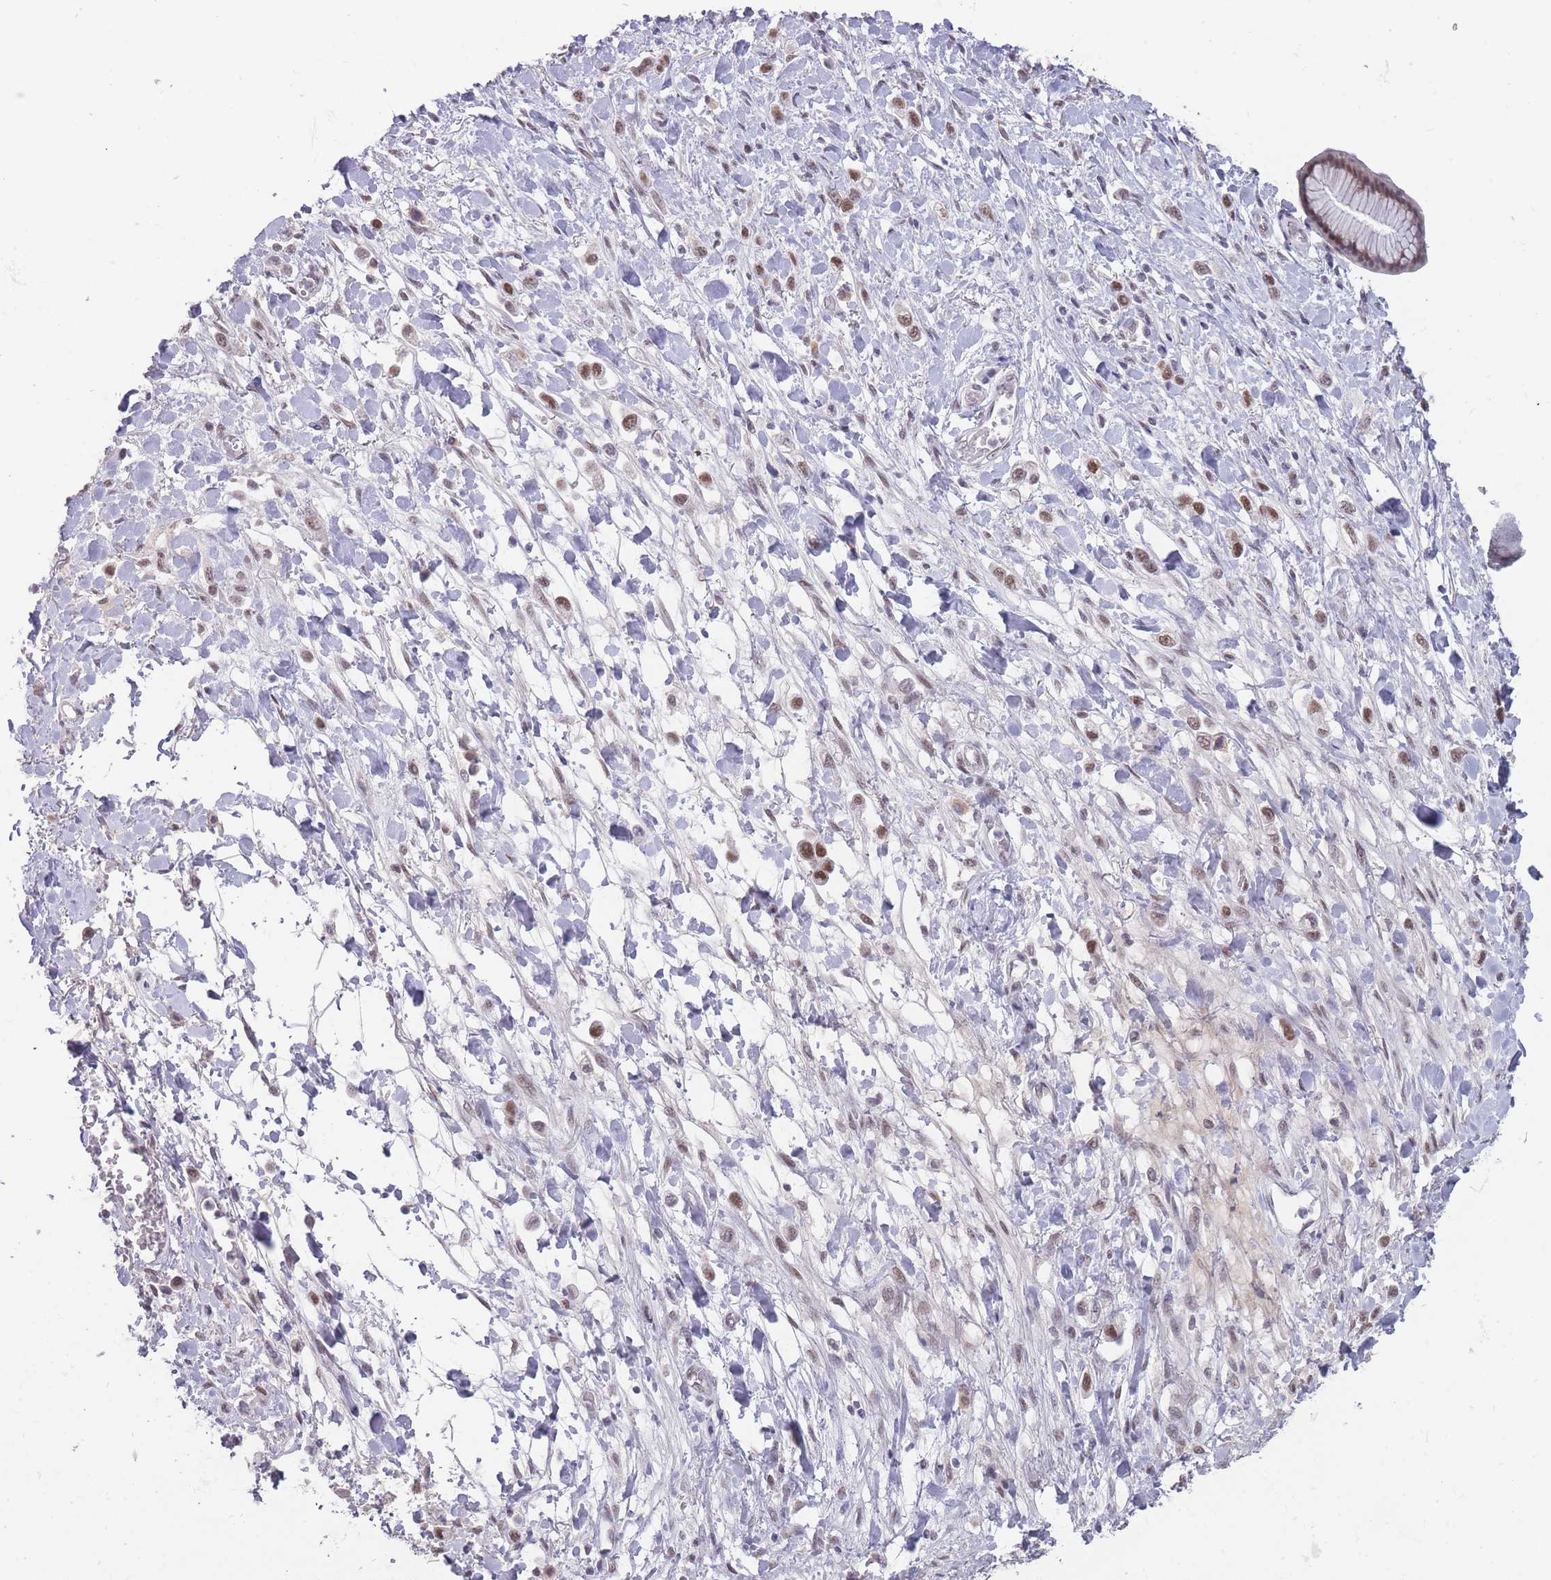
{"staining": {"intensity": "moderate", "quantity": "25%-75%", "location": "nuclear"}, "tissue": "stomach cancer", "cell_type": "Tumor cells", "image_type": "cancer", "snomed": [{"axis": "morphology", "description": "Adenocarcinoma, NOS"}, {"axis": "topography", "description": "Stomach"}], "caption": "Protein expression analysis of human stomach adenocarcinoma reveals moderate nuclear positivity in about 25%-75% of tumor cells. (DAB IHC with brightfield microscopy, high magnification).", "gene": "HNRNPUL1", "patient": {"sex": "female", "age": 65}}